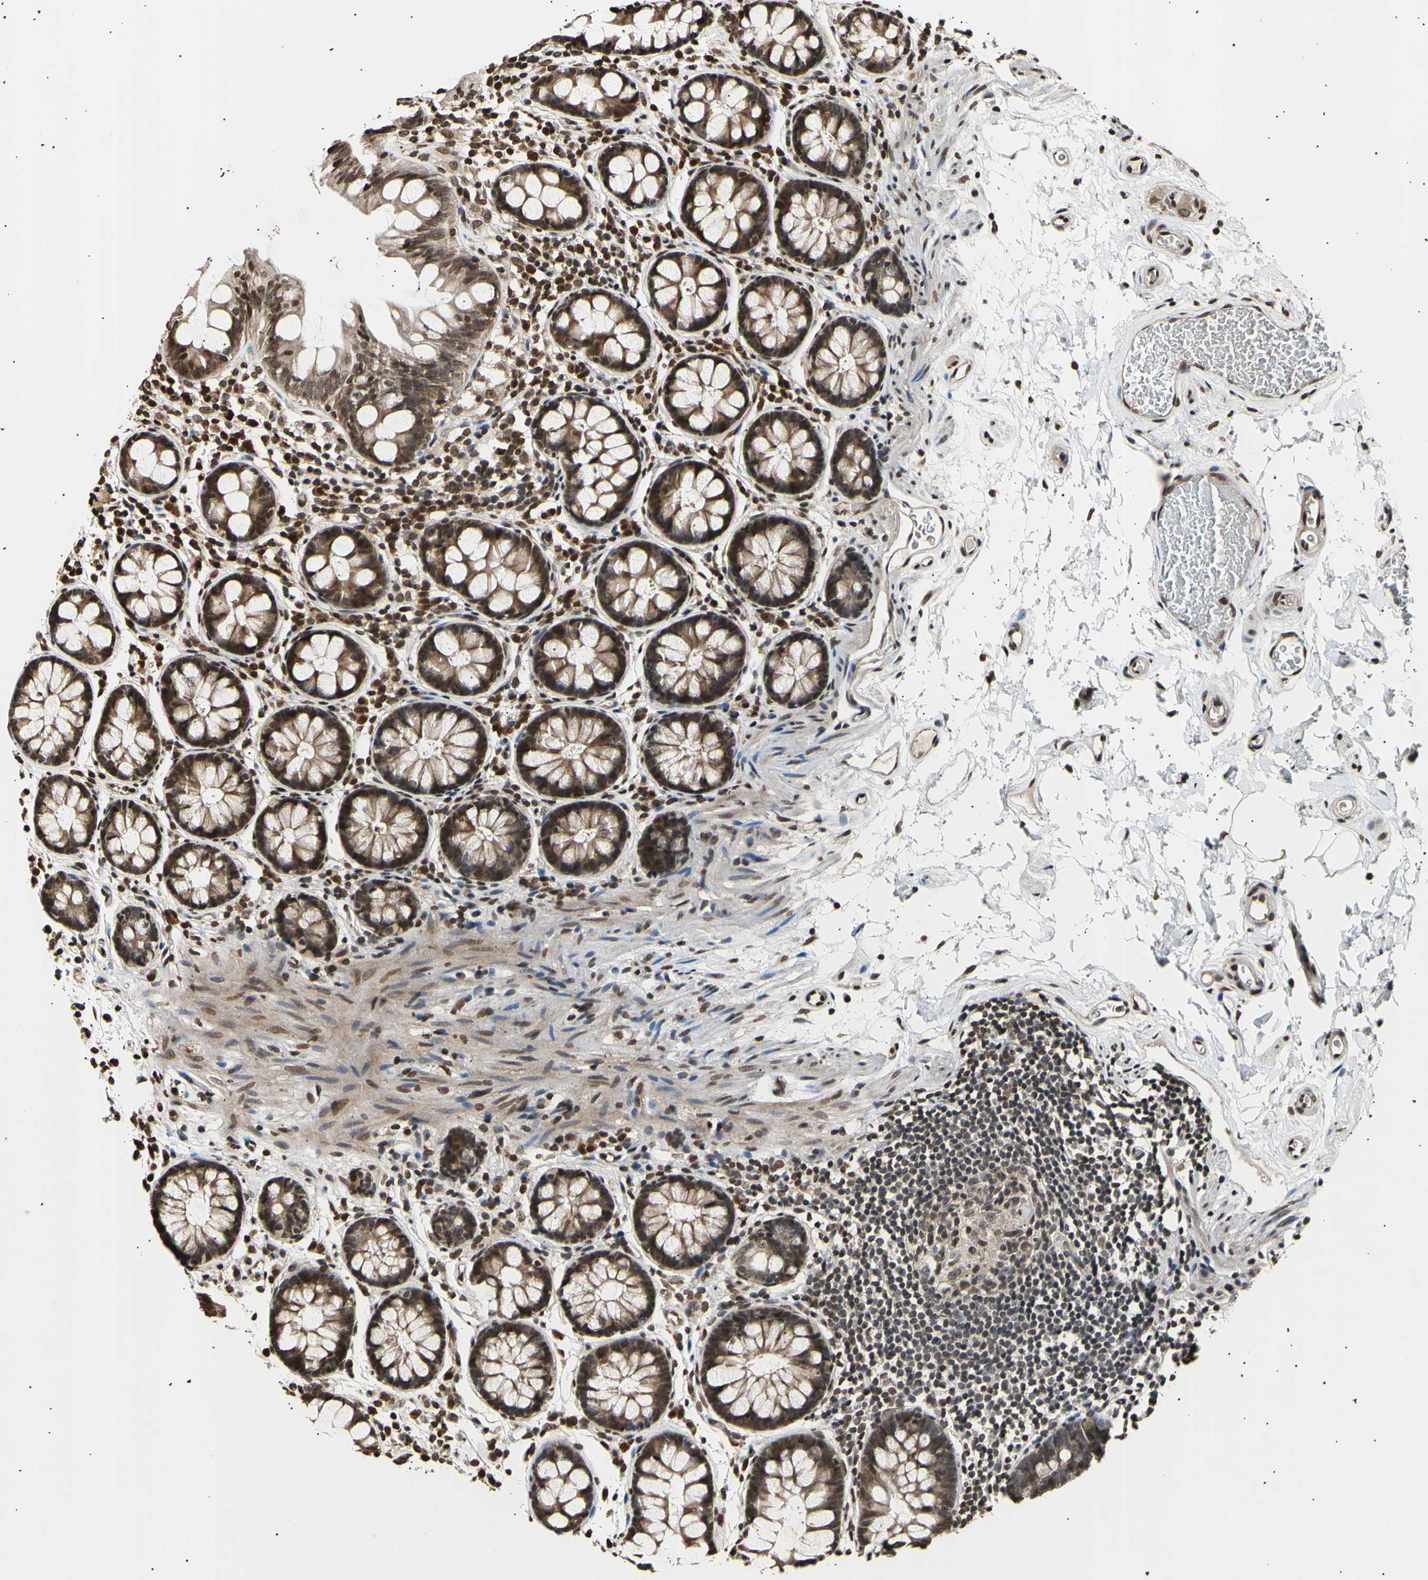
{"staining": {"intensity": "moderate", "quantity": ">75%", "location": "cytoplasmic/membranous,nuclear"}, "tissue": "colon", "cell_type": "Endothelial cells", "image_type": "normal", "snomed": [{"axis": "morphology", "description": "Normal tissue, NOS"}, {"axis": "topography", "description": "Colon"}], "caption": "Immunohistochemical staining of benign colon demonstrates >75% levels of moderate cytoplasmic/membranous,nuclear protein expression in about >75% of endothelial cells. The staining was performed using DAB (3,3'-diaminobenzidine), with brown indicating positive protein expression. Nuclei are stained blue with hematoxylin.", "gene": "ANAPC7", "patient": {"sex": "female", "age": 80}}